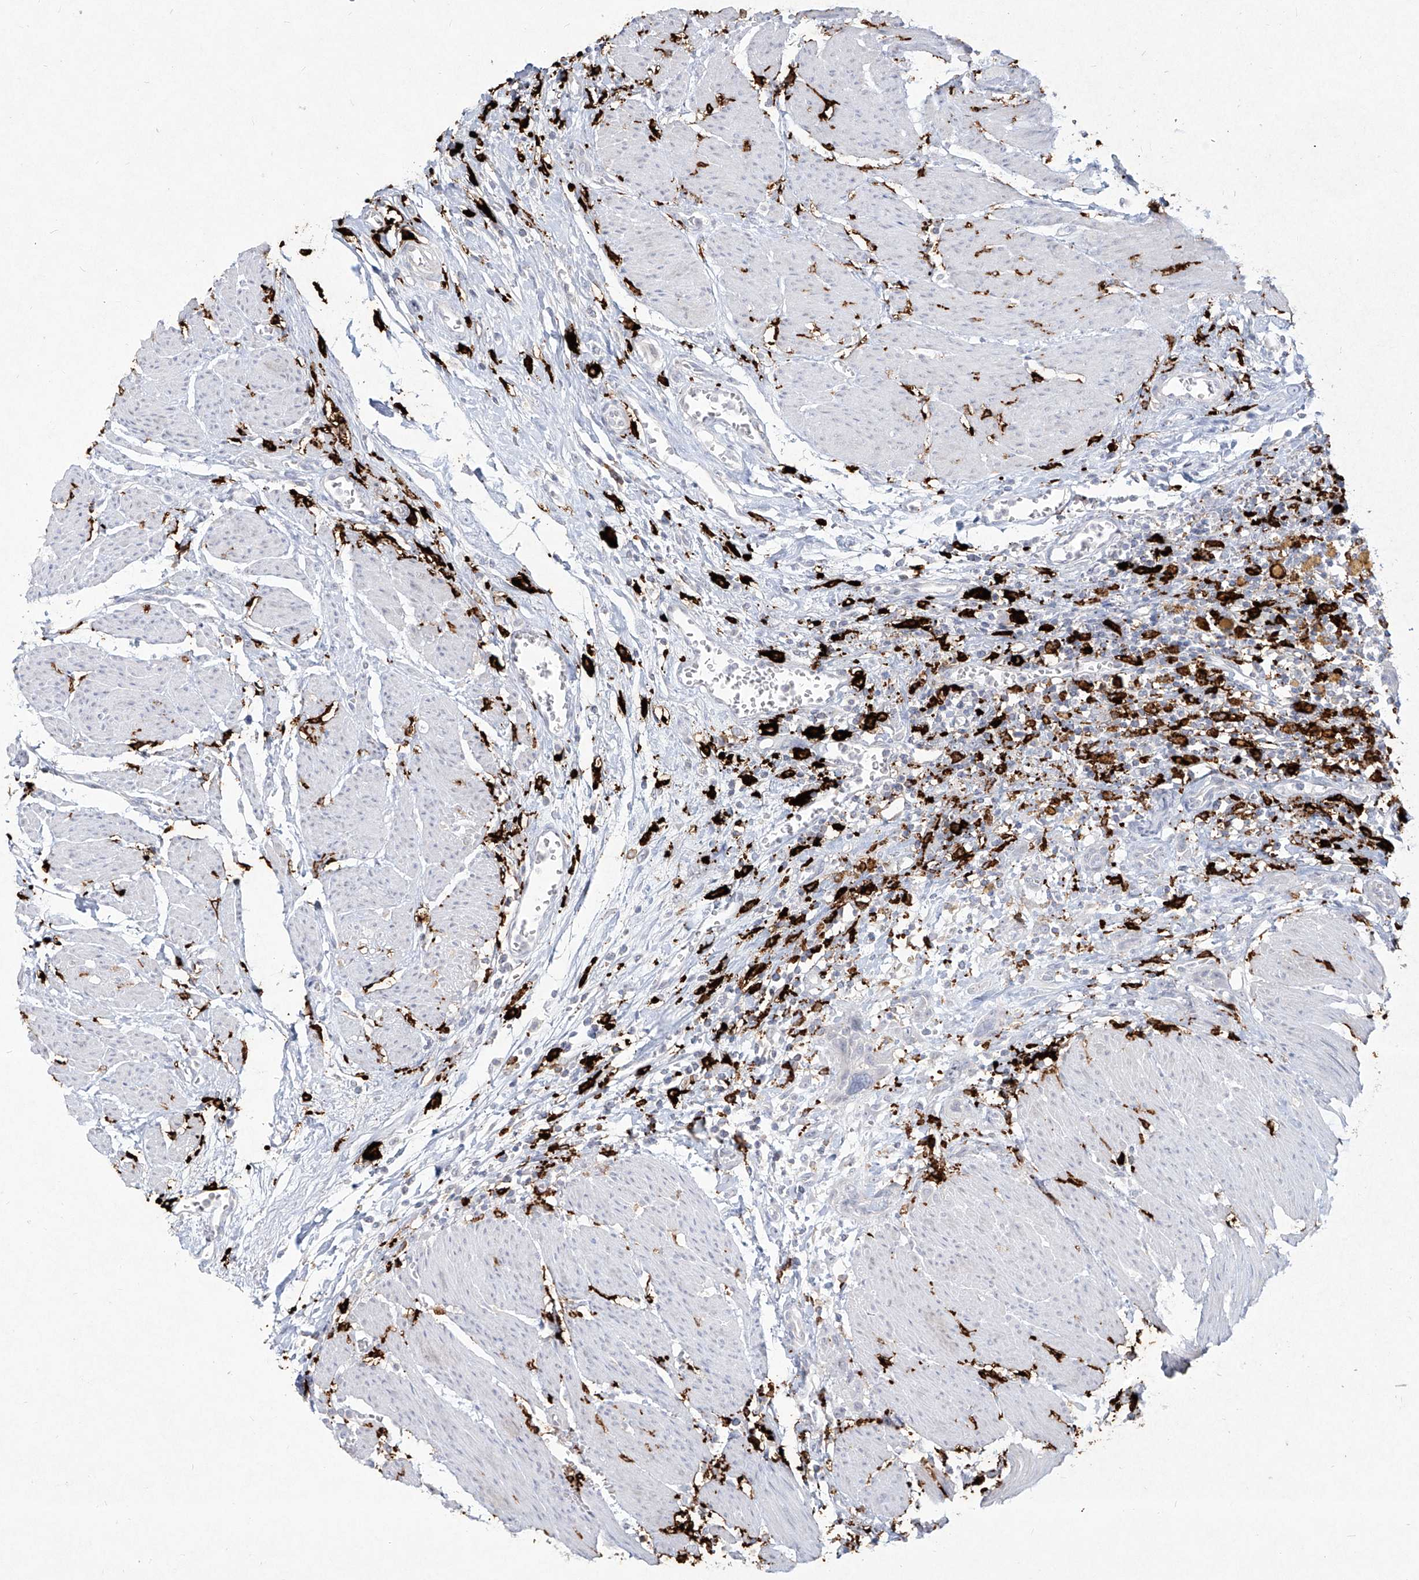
{"staining": {"intensity": "negative", "quantity": "none", "location": "none"}, "tissue": "urothelial cancer", "cell_type": "Tumor cells", "image_type": "cancer", "snomed": [{"axis": "morphology", "description": "Urothelial carcinoma, High grade"}, {"axis": "topography", "description": "Urinary bladder"}], "caption": "A high-resolution image shows immunohistochemistry staining of urothelial carcinoma (high-grade), which reveals no significant positivity in tumor cells.", "gene": "CD209", "patient": {"sex": "male", "age": 35}}